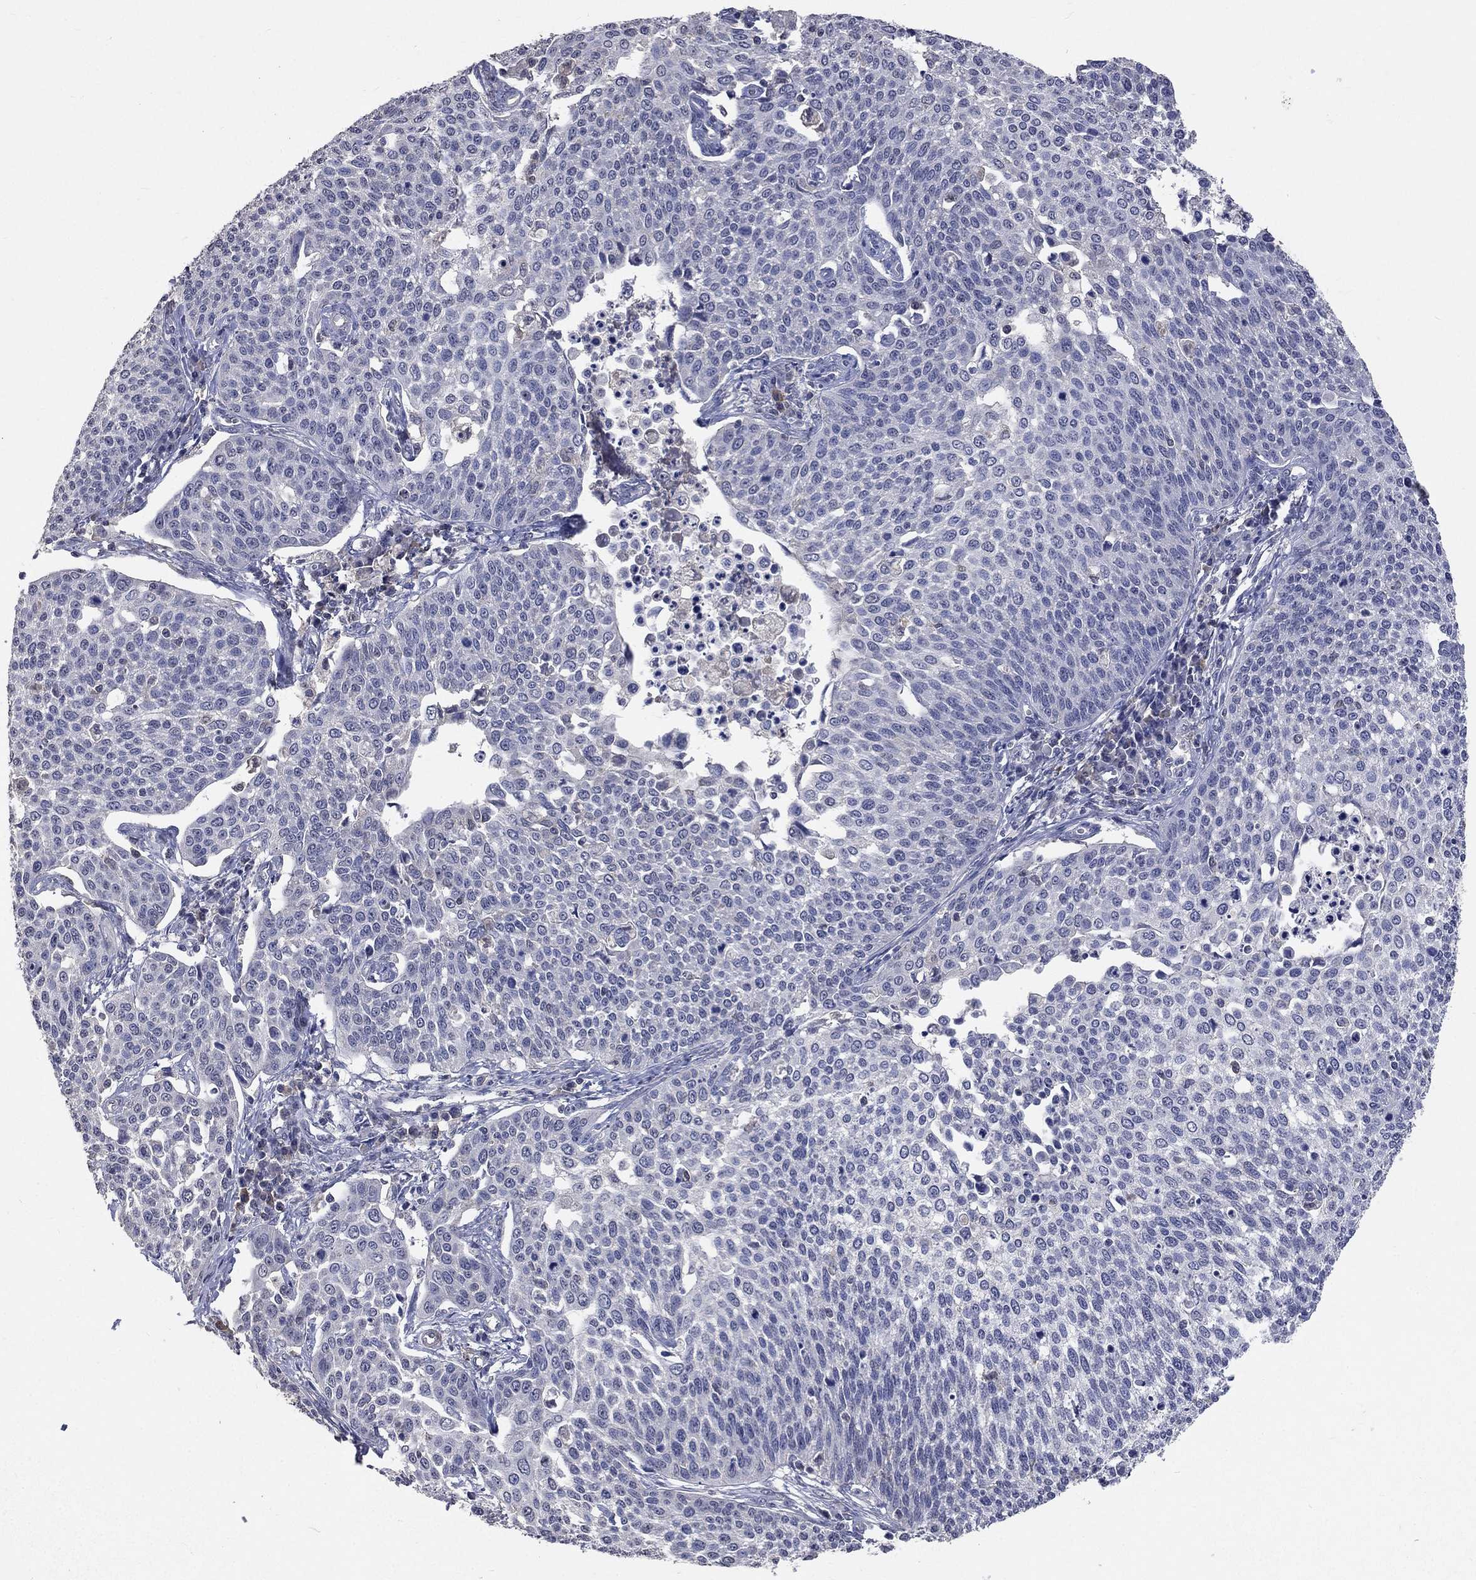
{"staining": {"intensity": "negative", "quantity": "none", "location": "none"}, "tissue": "cervical cancer", "cell_type": "Tumor cells", "image_type": "cancer", "snomed": [{"axis": "morphology", "description": "Squamous cell carcinoma, NOS"}, {"axis": "topography", "description": "Cervix"}], "caption": "This is an immunohistochemistry histopathology image of human squamous cell carcinoma (cervical). There is no staining in tumor cells.", "gene": "ZBTB18", "patient": {"sex": "female", "age": 34}}